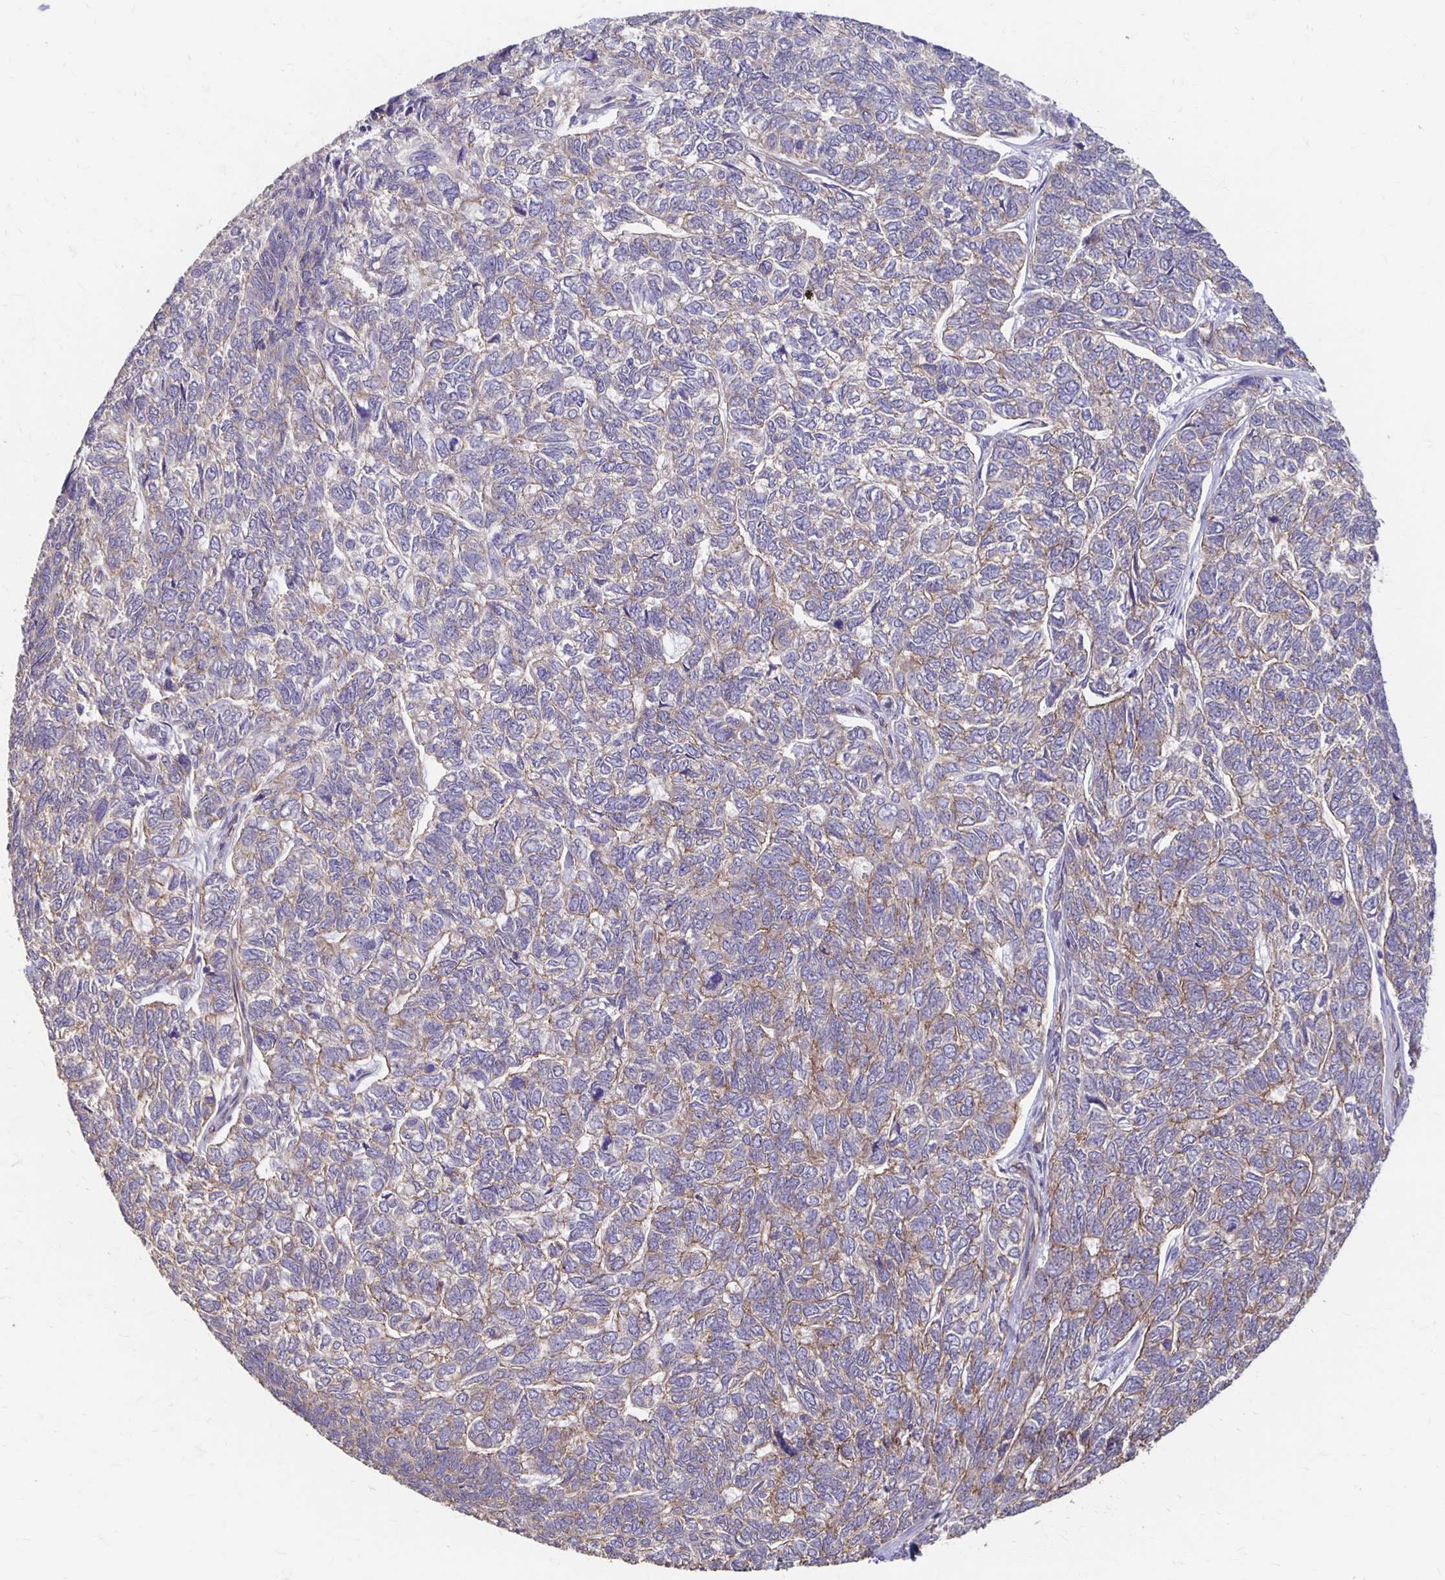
{"staining": {"intensity": "weak", "quantity": "<25%", "location": "cytoplasmic/membranous"}, "tissue": "skin cancer", "cell_type": "Tumor cells", "image_type": "cancer", "snomed": [{"axis": "morphology", "description": "Basal cell carcinoma"}, {"axis": "topography", "description": "Skin"}], "caption": "High magnification brightfield microscopy of skin cancer stained with DAB (3,3'-diaminobenzidine) (brown) and counterstained with hematoxylin (blue): tumor cells show no significant expression.", "gene": "PPP1R3E", "patient": {"sex": "female", "age": 65}}